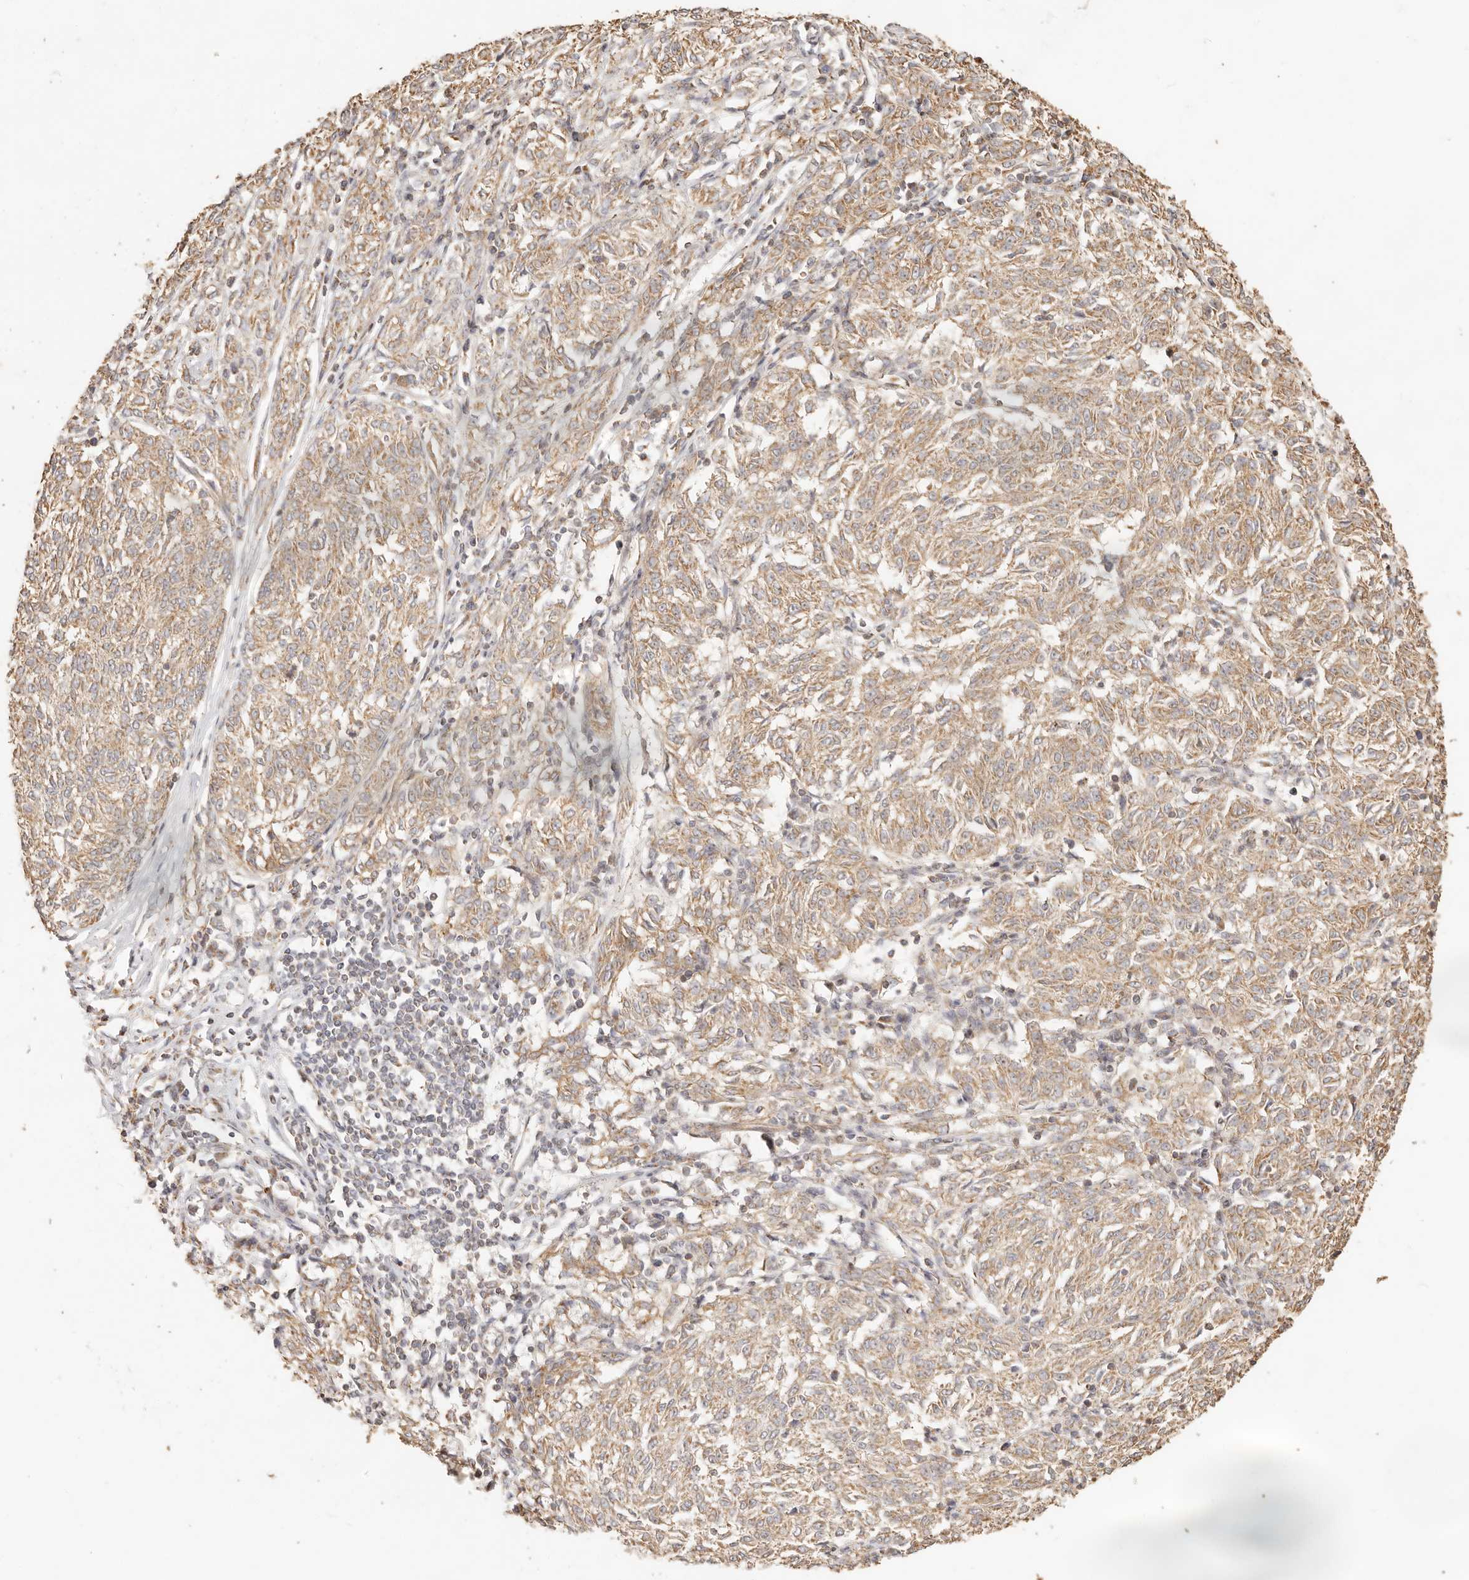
{"staining": {"intensity": "weak", "quantity": ">75%", "location": "cytoplasmic/membranous"}, "tissue": "melanoma", "cell_type": "Tumor cells", "image_type": "cancer", "snomed": [{"axis": "morphology", "description": "Malignant melanoma, NOS"}, {"axis": "topography", "description": "Skin"}], "caption": "There is low levels of weak cytoplasmic/membranous staining in tumor cells of melanoma, as demonstrated by immunohistochemical staining (brown color).", "gene": "PTPN22", "patient": {"sex": "female", "age": 72}}